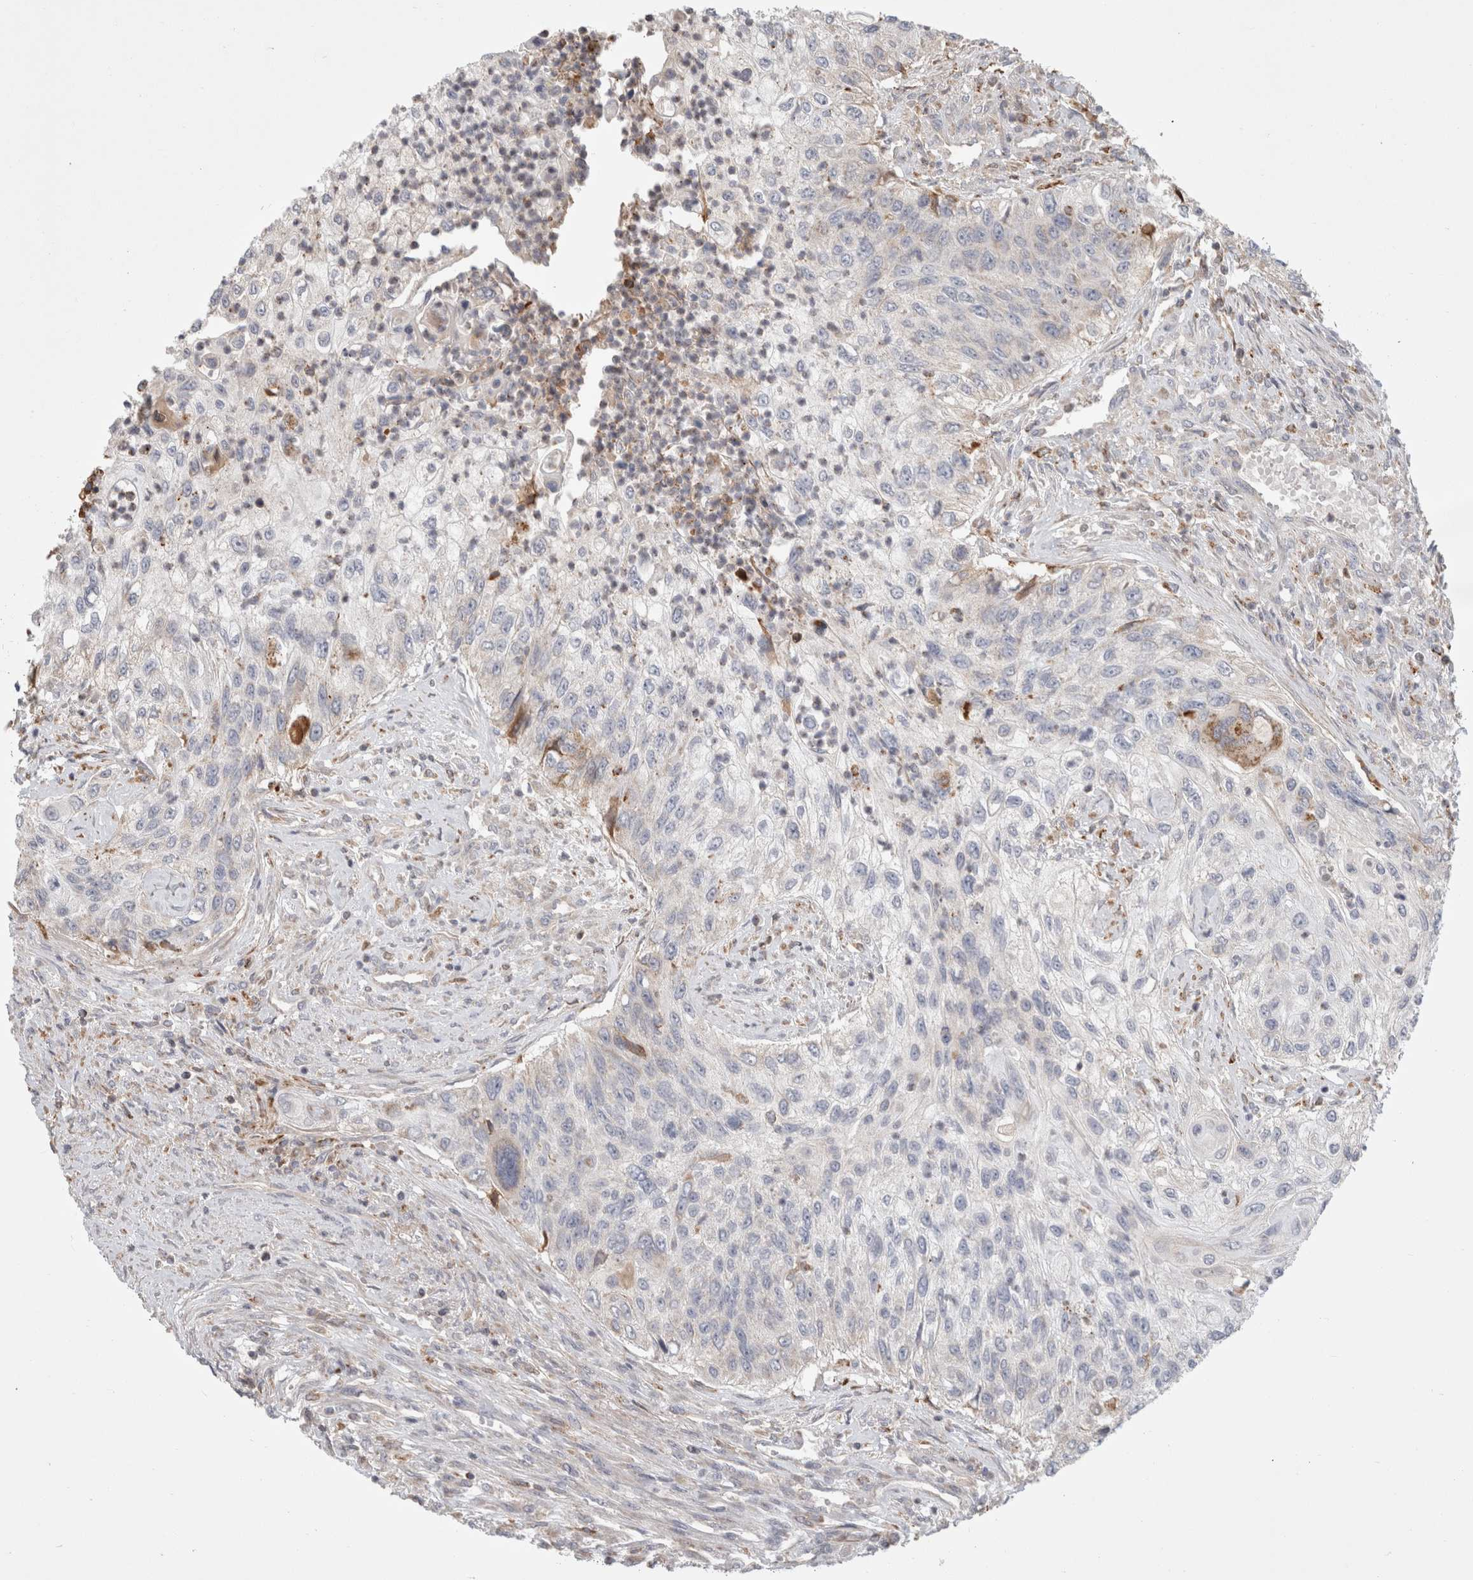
{"staining": {"intensity": "negative", "quantity": "none", "location": "none"}, "tissue": "urothelial cancer", "cell_type": "Tumor cells", "image_type": "cancer", "snomed": [{"axis": "morphology", "description": "Urothelial carcinoma, High grade"}, {"axis": "topography", "description": "Urinary bladder"}], "caption": "High power microscopy photomicrograph of an IHC histopathology image of urothelial carcinoma (high-grade), revealing no significant expression in tumor cells.", "gene": "HROB", "patient": {"sex": "female", "age": 60}}